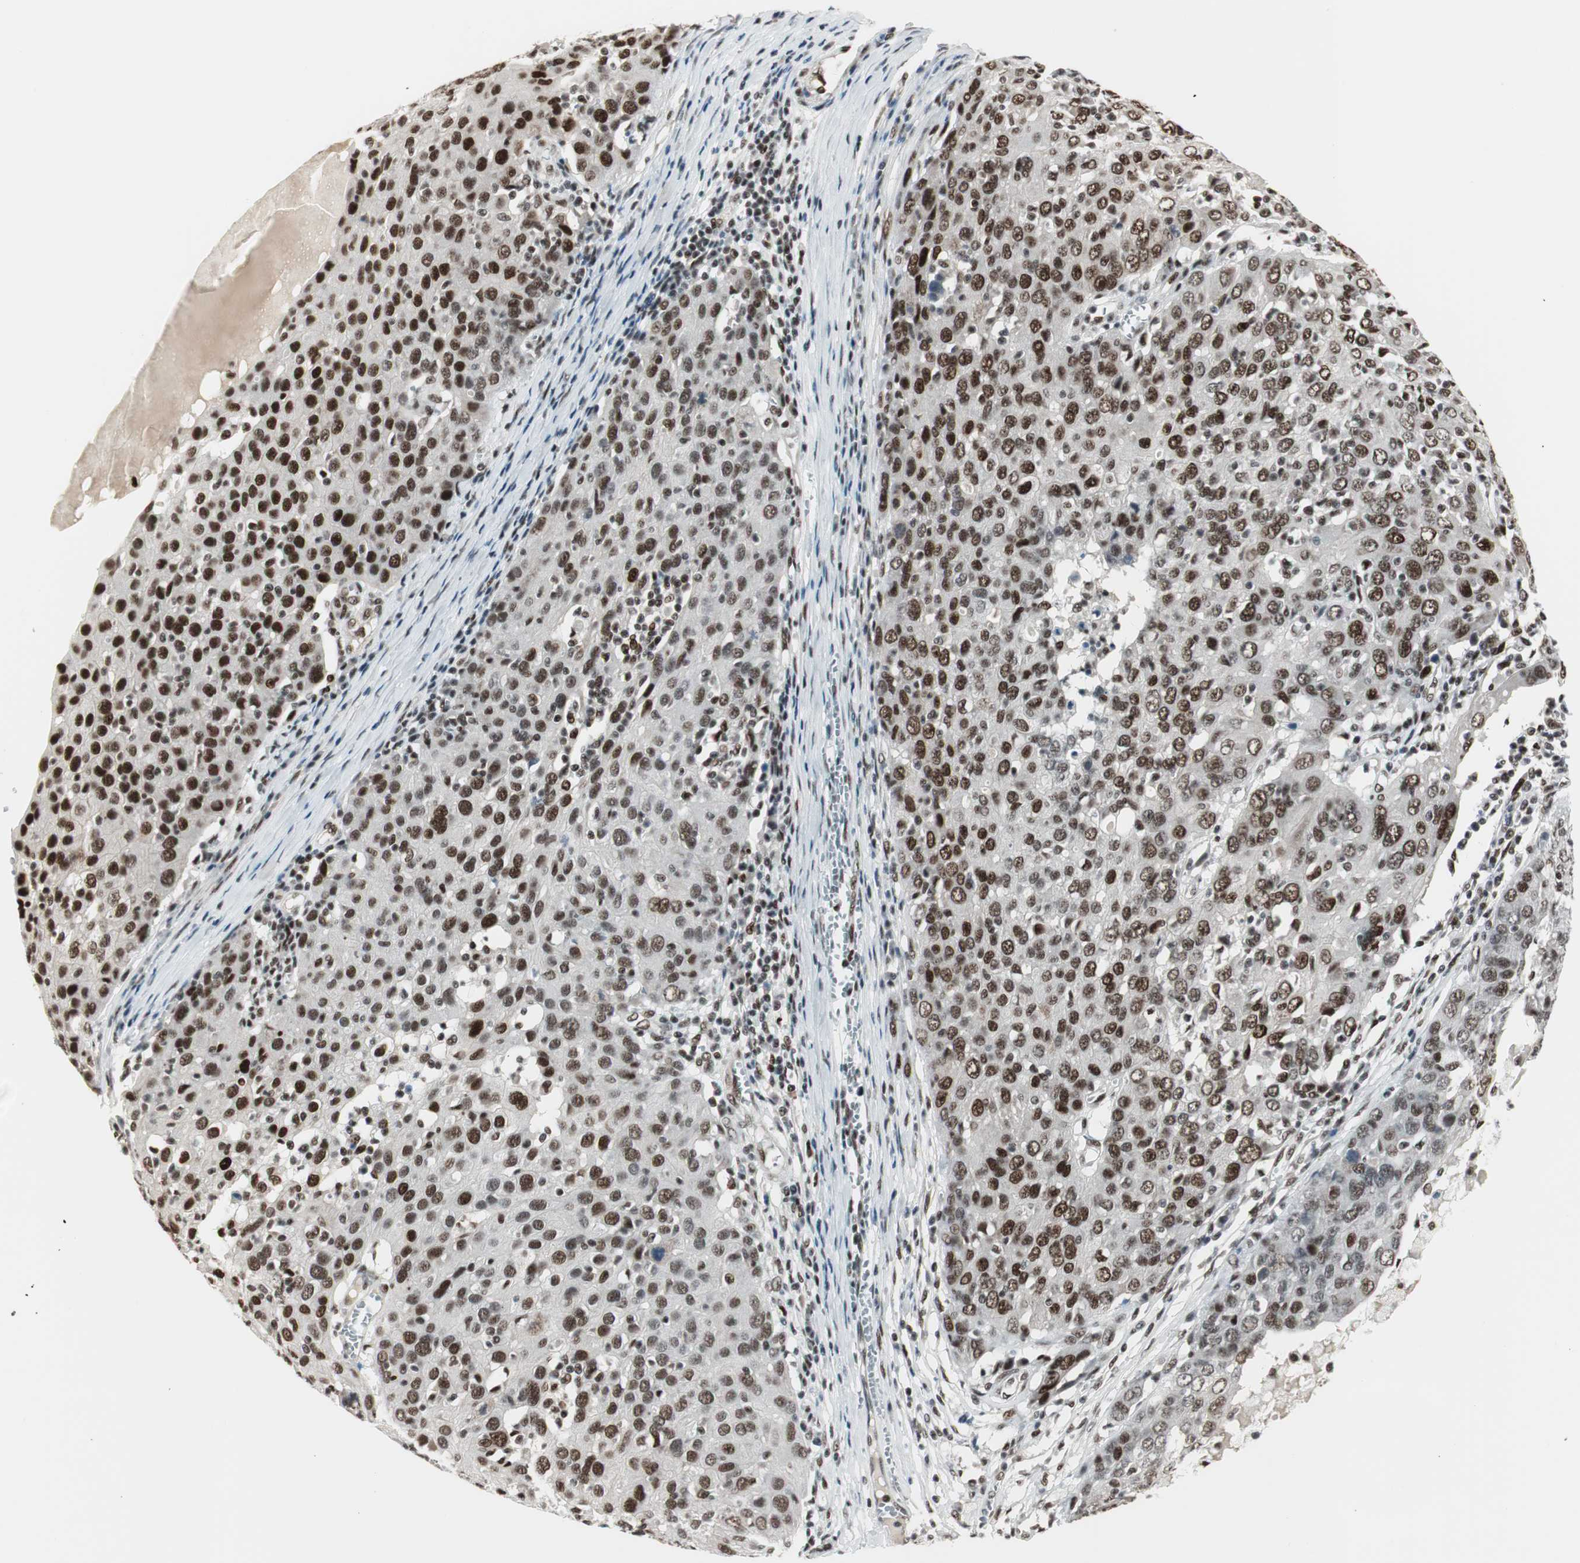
{"staining": {"intensity": "strong", "quantity": ">75%", "location": "nuclear"}, "tissue": "ovarian cancer", "cell_type": "Tumor cells", "image_type": "cancer", "snomed": [{"axis": "morphology", "description": "Carcinoma, endometroid"}, {"axis": "topography", "description": "Ovary"}], "caption": "Immunohistochemistry staining of ovarian endometroid carcinoma, which shows high levels of strong nuclear staining in about >75% of tumor cells indicating strong nuclear protein expression. The staining was performed using DAB (brown) for protein detection and nuclei were counterstained in hematoxylin (blue).", "gene": "HEXIM1", "patient": {"sex": "female", "age": 50}}